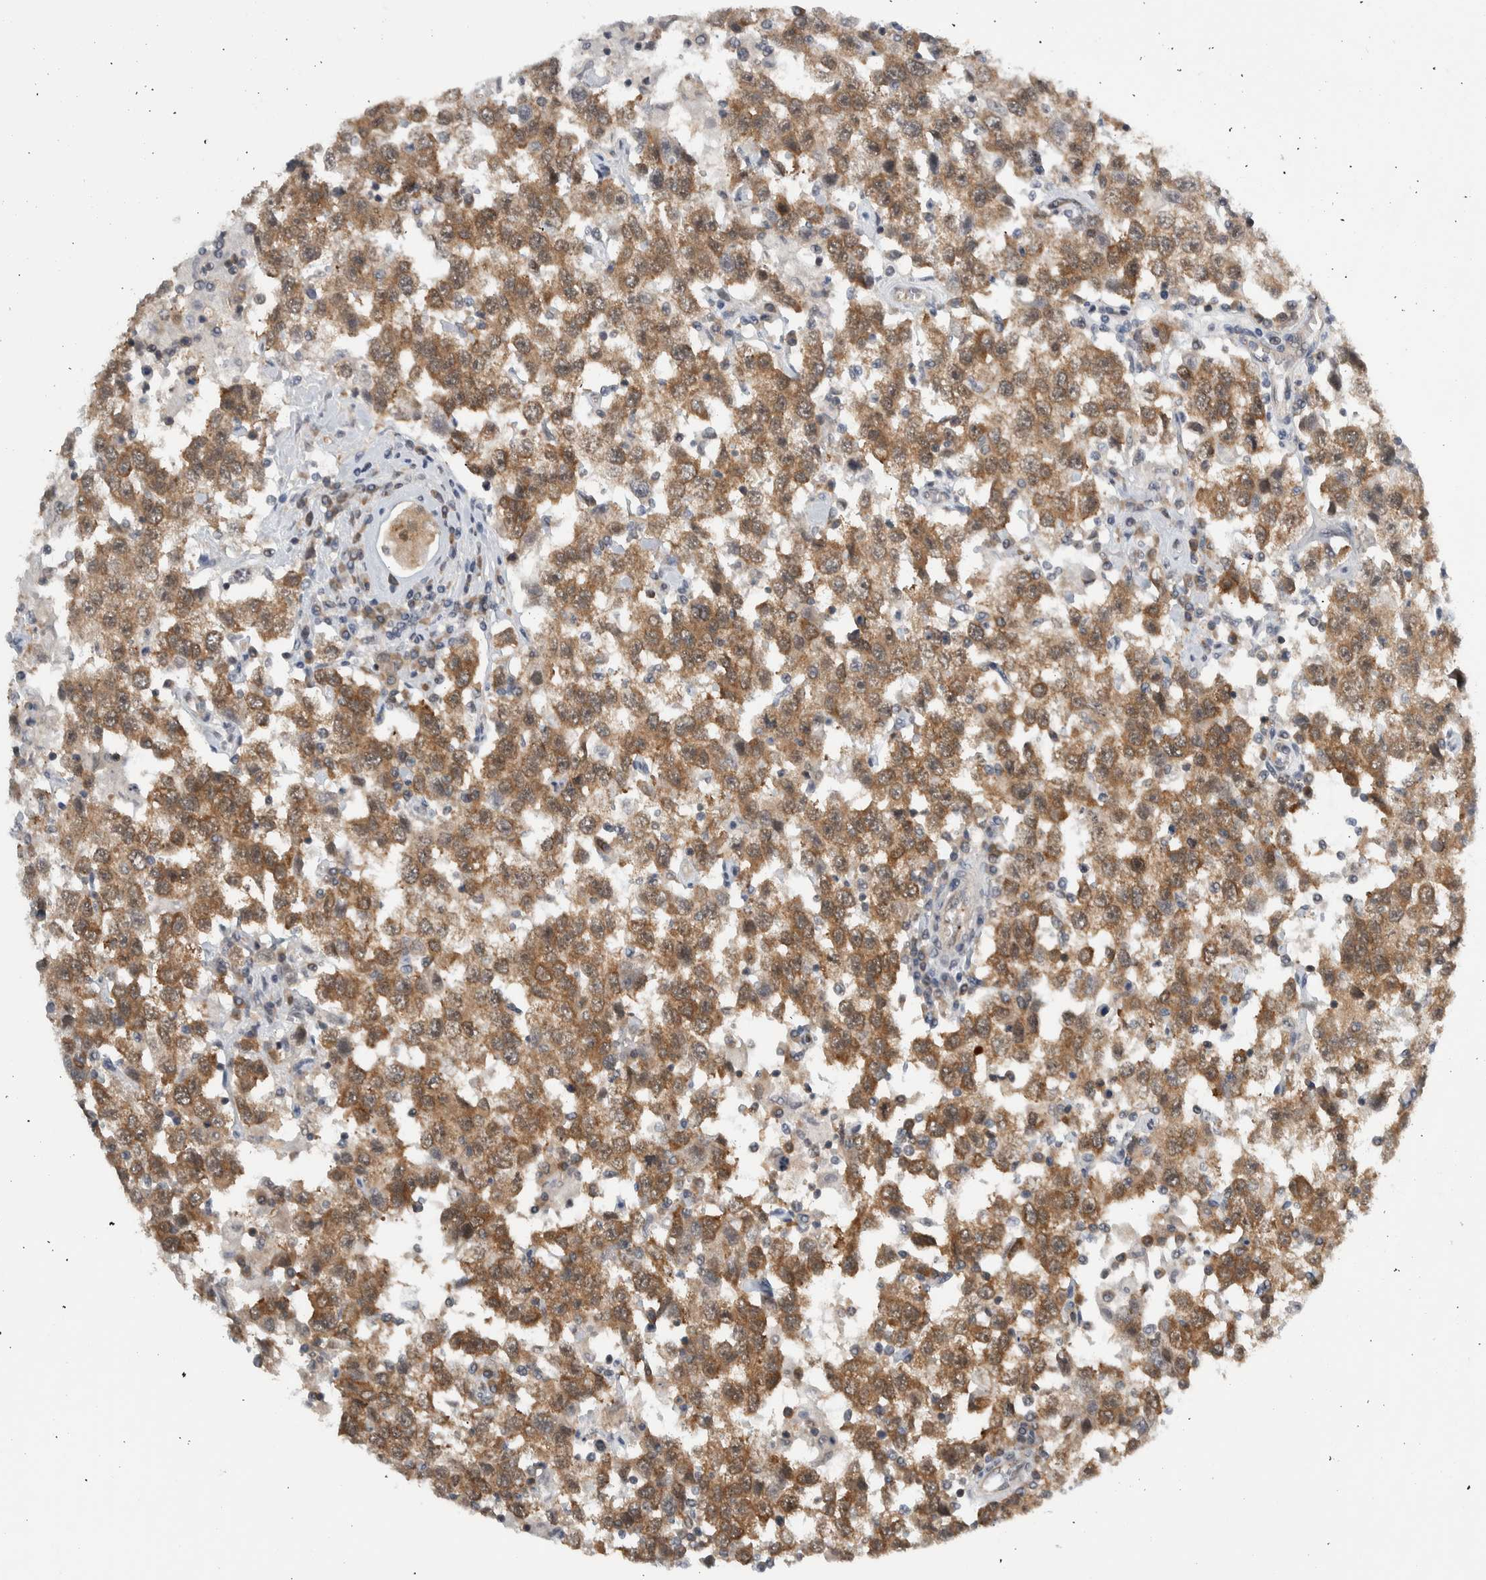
{"staining": {"intensity": "moderate", "quantity": ">75%", "location": "cytoplasmic/membranous"}, "tissue": "testis cancer", "cell_type": "Tumor cells", "image_type": "cancer", "snomed": [{"axis": "morphology", "description": "Seminoma, NOS"}, {"axis": "topography", "description": "Testis"}], "caption": "Testis cancer was stained to show a protein in brown. There is medium levels of moderate cytoplasmic/membranous positivity in about >75% of tumor cells. The protein is stained brown, and the nuclei are stained in blue (DAB (3,3'-diaminobenzidine) IHC with brightfield microscopy, high magnification).", "gene": "CCDC43", "patient": {"sex": "male", "age": 41}}